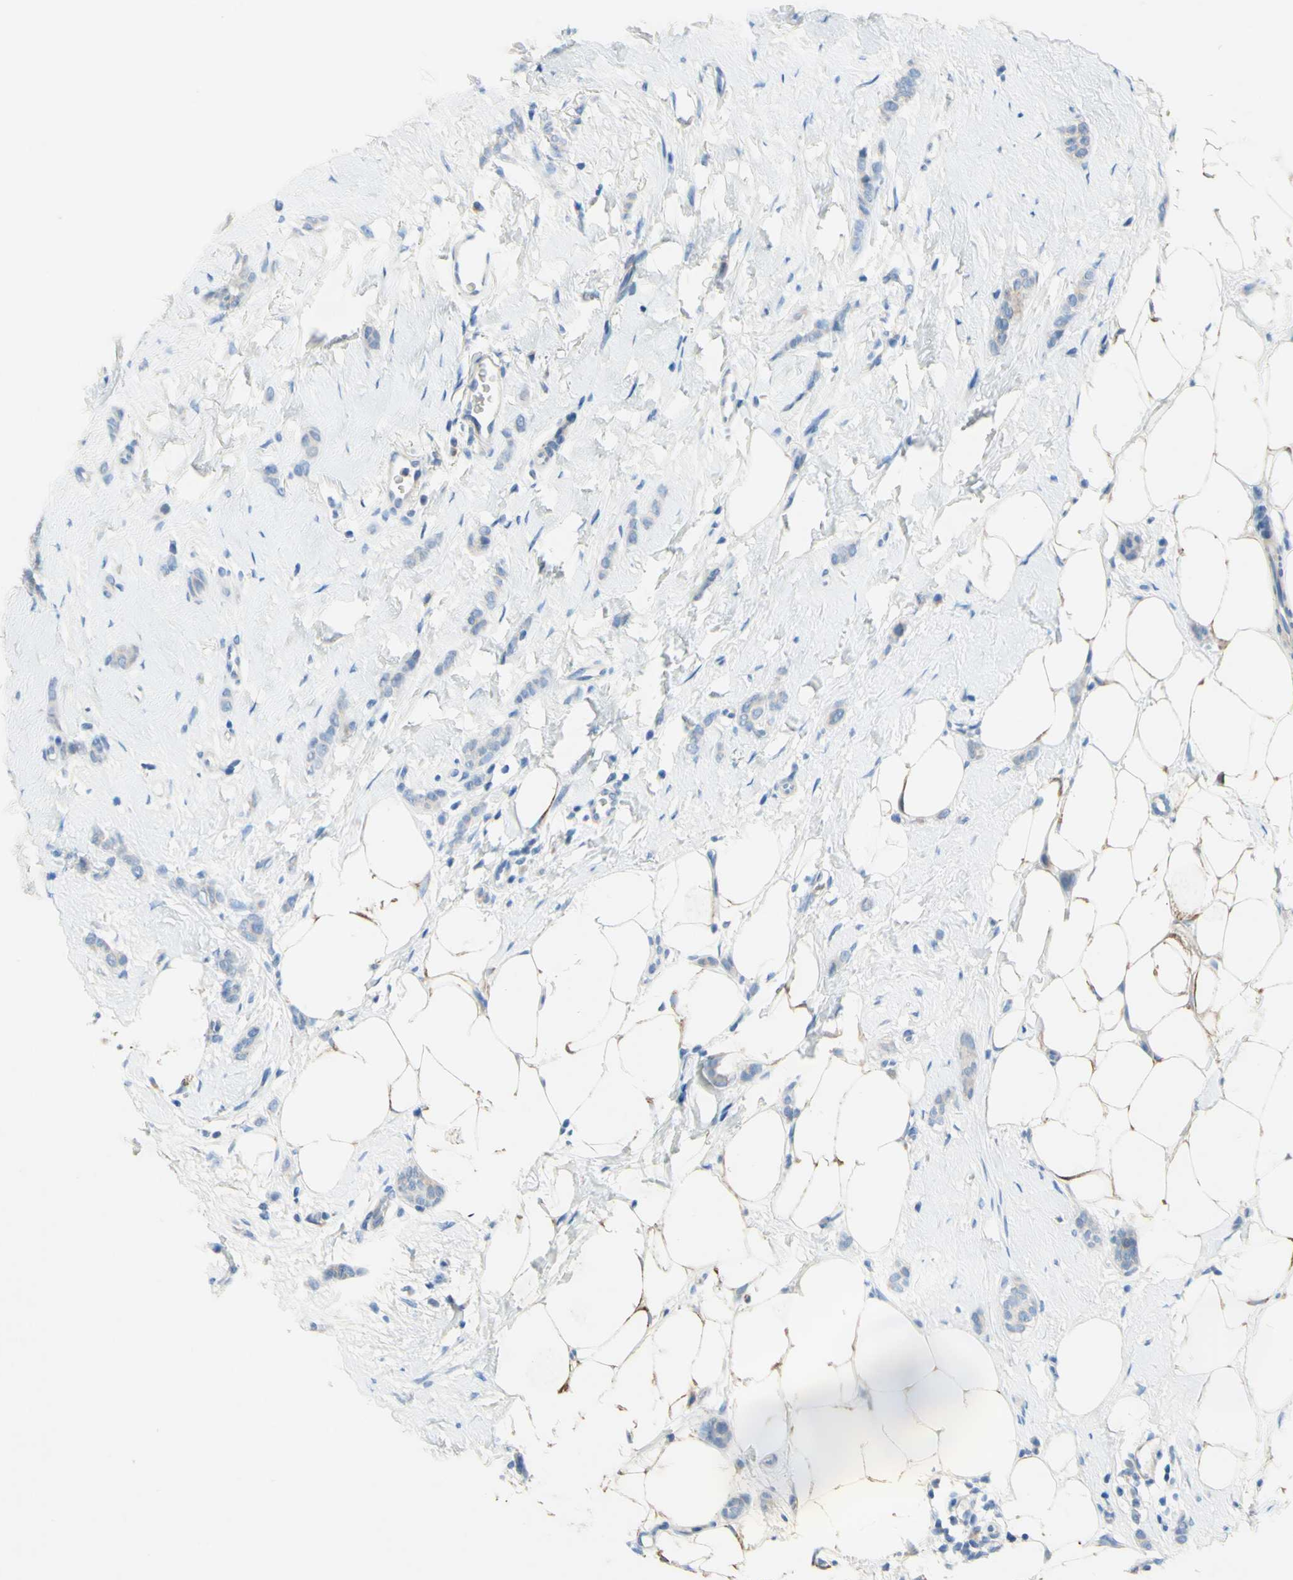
{"staining": {"intensity": "negative", "quantity": "none", "location": "none"}, "tissue": "breast cancer", "cell_type": "Tumor cells", "image_type": "cancer", "snomed": [{"axis": "morphology", "description": "Lobular carcinoma"}, {"axis": "topography", "description": "Skin"}, {"axis": "topography", "description": "Breast"}], "caption": "A micrograph of human breast cancer is negative for staining in tumor cells. (Brightfield microscopy of DAB immunohistochemistry (IHC) at high magnification).", "gene": "ACADL", "patient": {"sex": "female", "age": 46}}